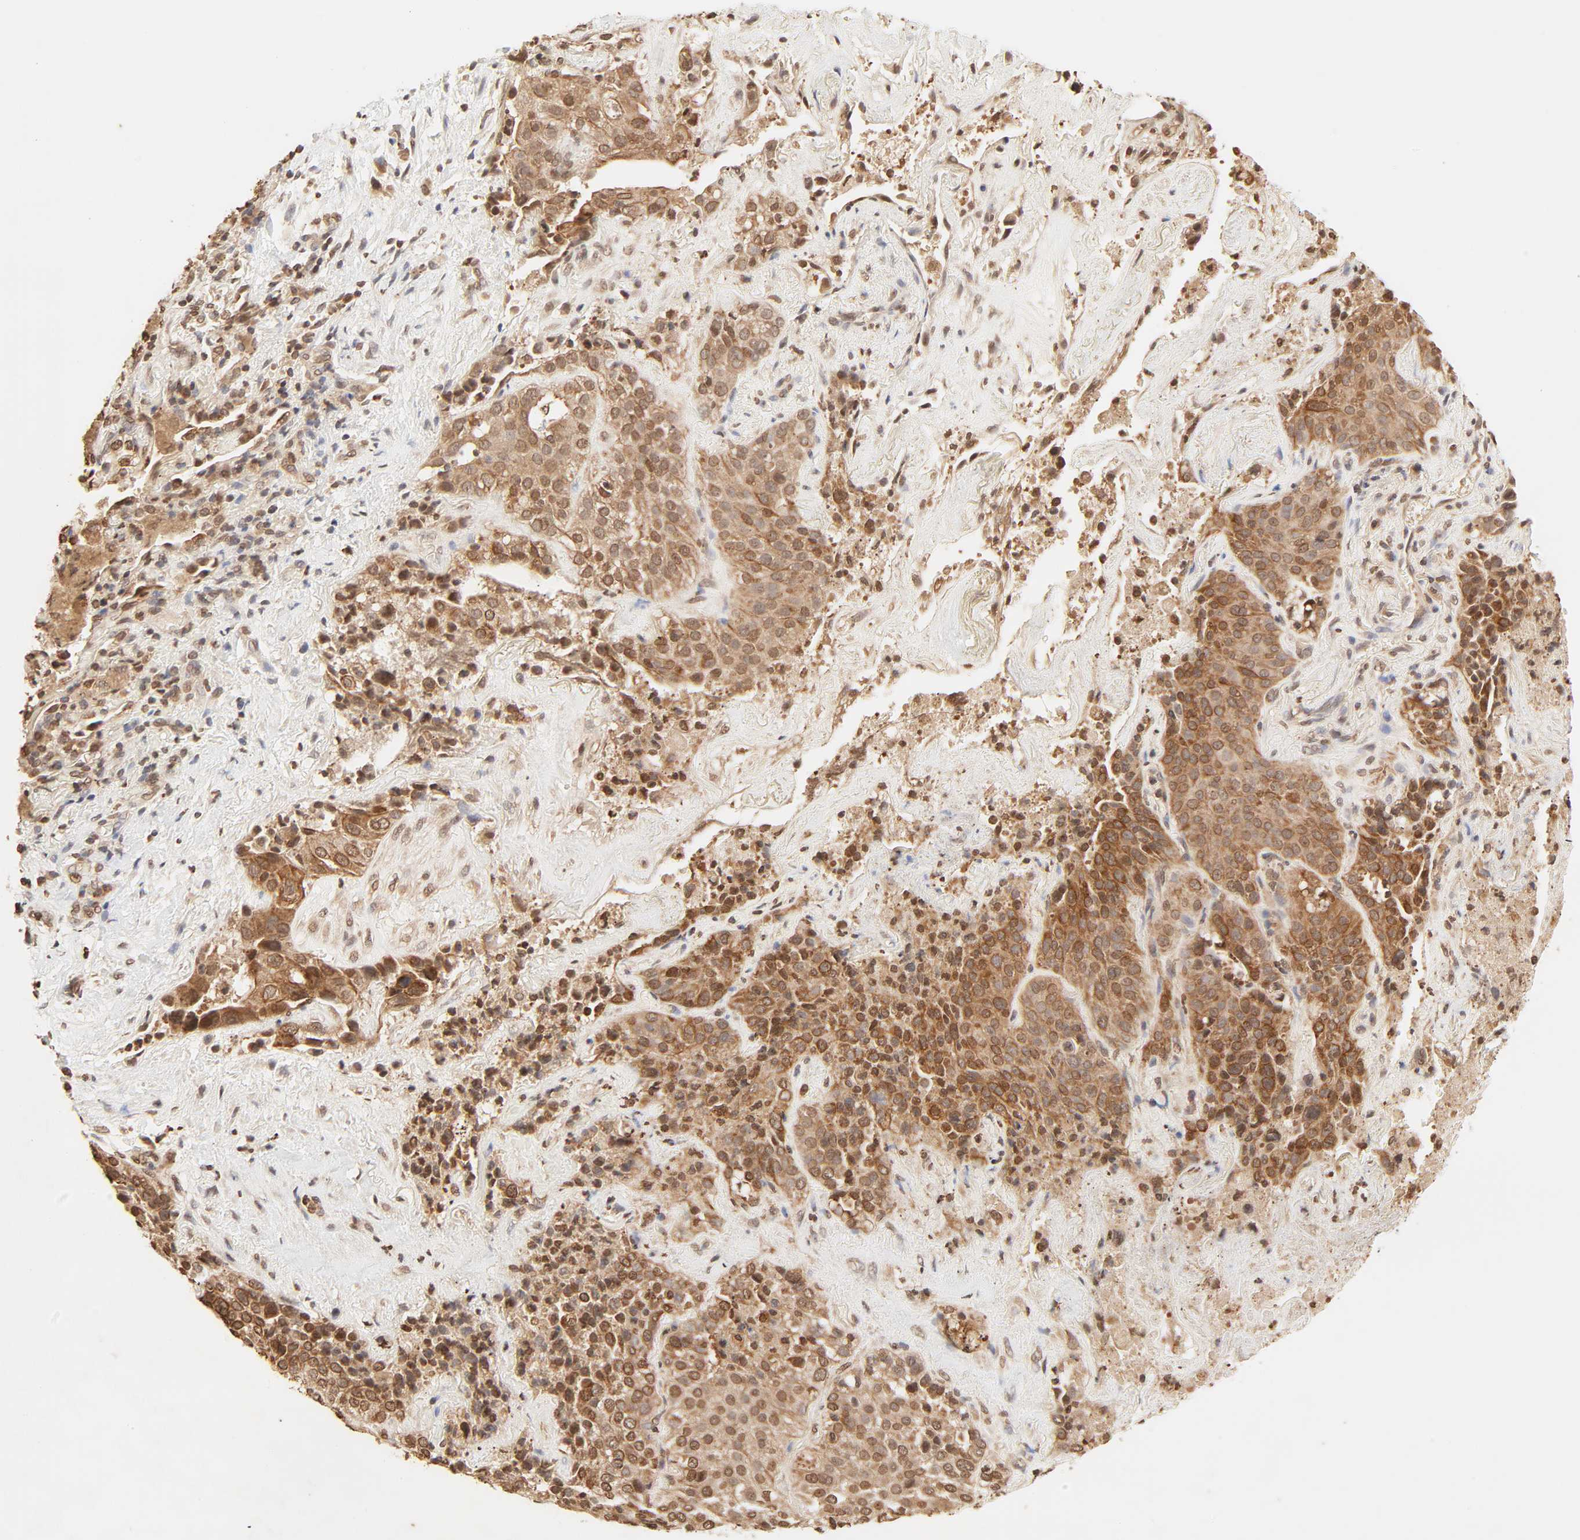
{"staining": {"intensity": "strong", "quantity": ">75%", "location": "cytoplasmic/membranous,nuclear"}, "tissue": "lung cancer", "cell_type": "Tumor cells", "image_type": "cancer", "snomed": [{"axis": "morphology", "description": "Squamous cell carcinoma, NOS"}, {"axis": "topography", "description": "Lung"}], "caption": "Lung cancer (squamous cell carcinoma) stained with a protein marker exhibits strong staining in tumor cells.", "gene": "TBL1X", "patient": {"sex": "male", "age": 54}}